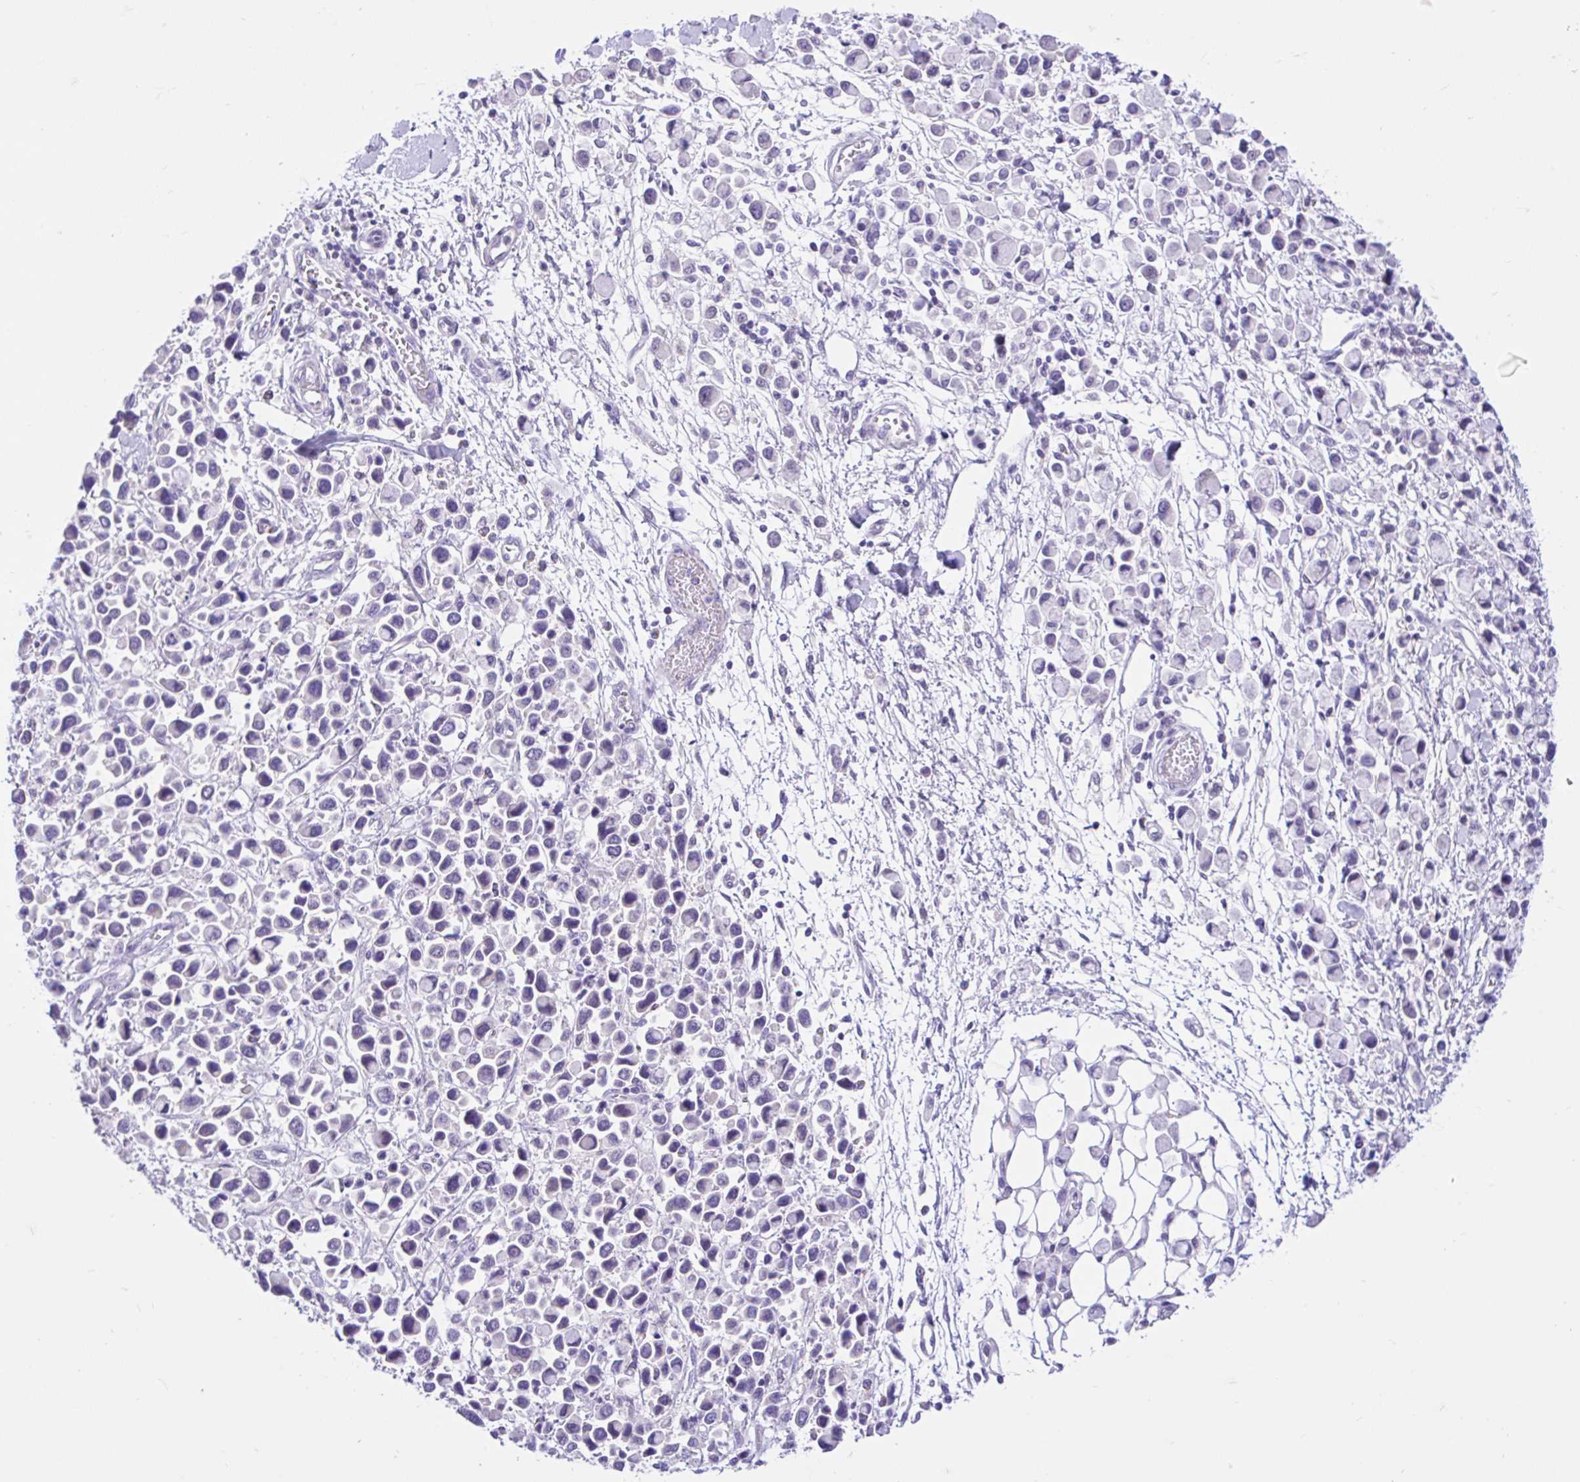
{"staining": {"intensity": "negative", "quantity": "none", "location": "none"}, "tissue": "stomach cancer", "cell_type": "Tumor cells", "image_type": "cancer", "snomed": [{"axis": "morphology", "description": "Adenocarcinoma, NOS"}, {"axis": "topography", "description": "Stomach"}], "caption": "High magnification brightfield microscopy of stomach adenocarcinoma stained with DAB (brown) and counterstained with hematoxylin (blue): tumor cells show no significant expression.", "gene": "ANO4", "patient": {"sex": "female", "age": 81}}